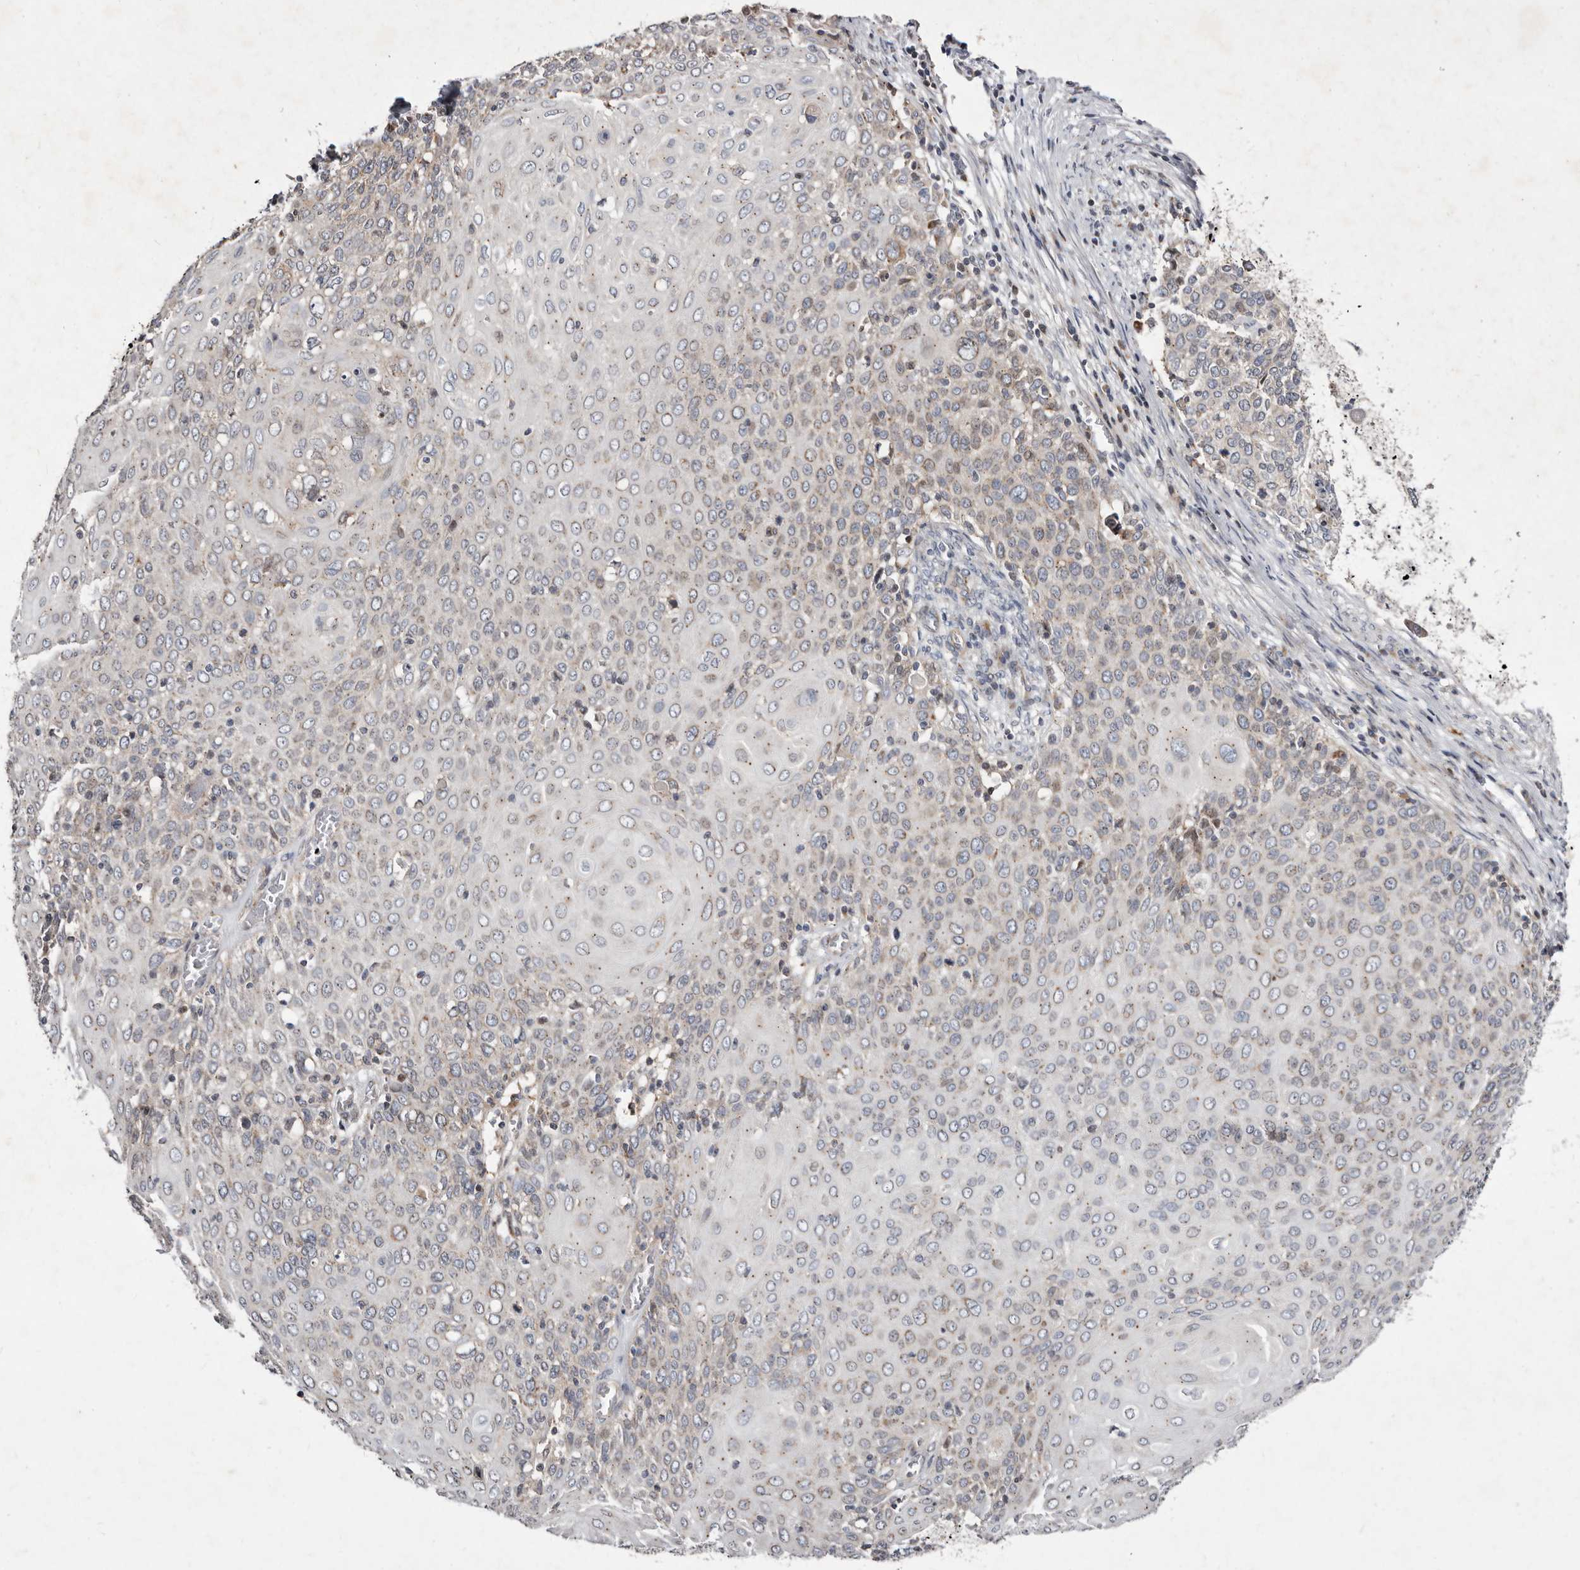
{"staining": {"intensity": "weak", "quantity": "<25%", "location": "cytoplasmic/membranous"}, "tissue": "cervical cancer", "cell_type": "Tumor cells", "image_type": "cancer", "snomed": [{"axis": "morphology", "description": "Squamous cell carcinoma, NOS"}, {"axis": "topography", "description": "Cervix"}], "caption": "Immunohistochemistry (IHC) photomicrograph of cervical cancer stained for a protein (brown), which shows no expression in tumor cells. The staining was performed using DAB (3,3'-diaminobenzidine) to visualize the protein expression in brown, while the nuclei were stained in blue with hematoxylin (Magnification: 20x).", "gene": "TIMM17B", "patient": {"sex": "female", "age": 39}}